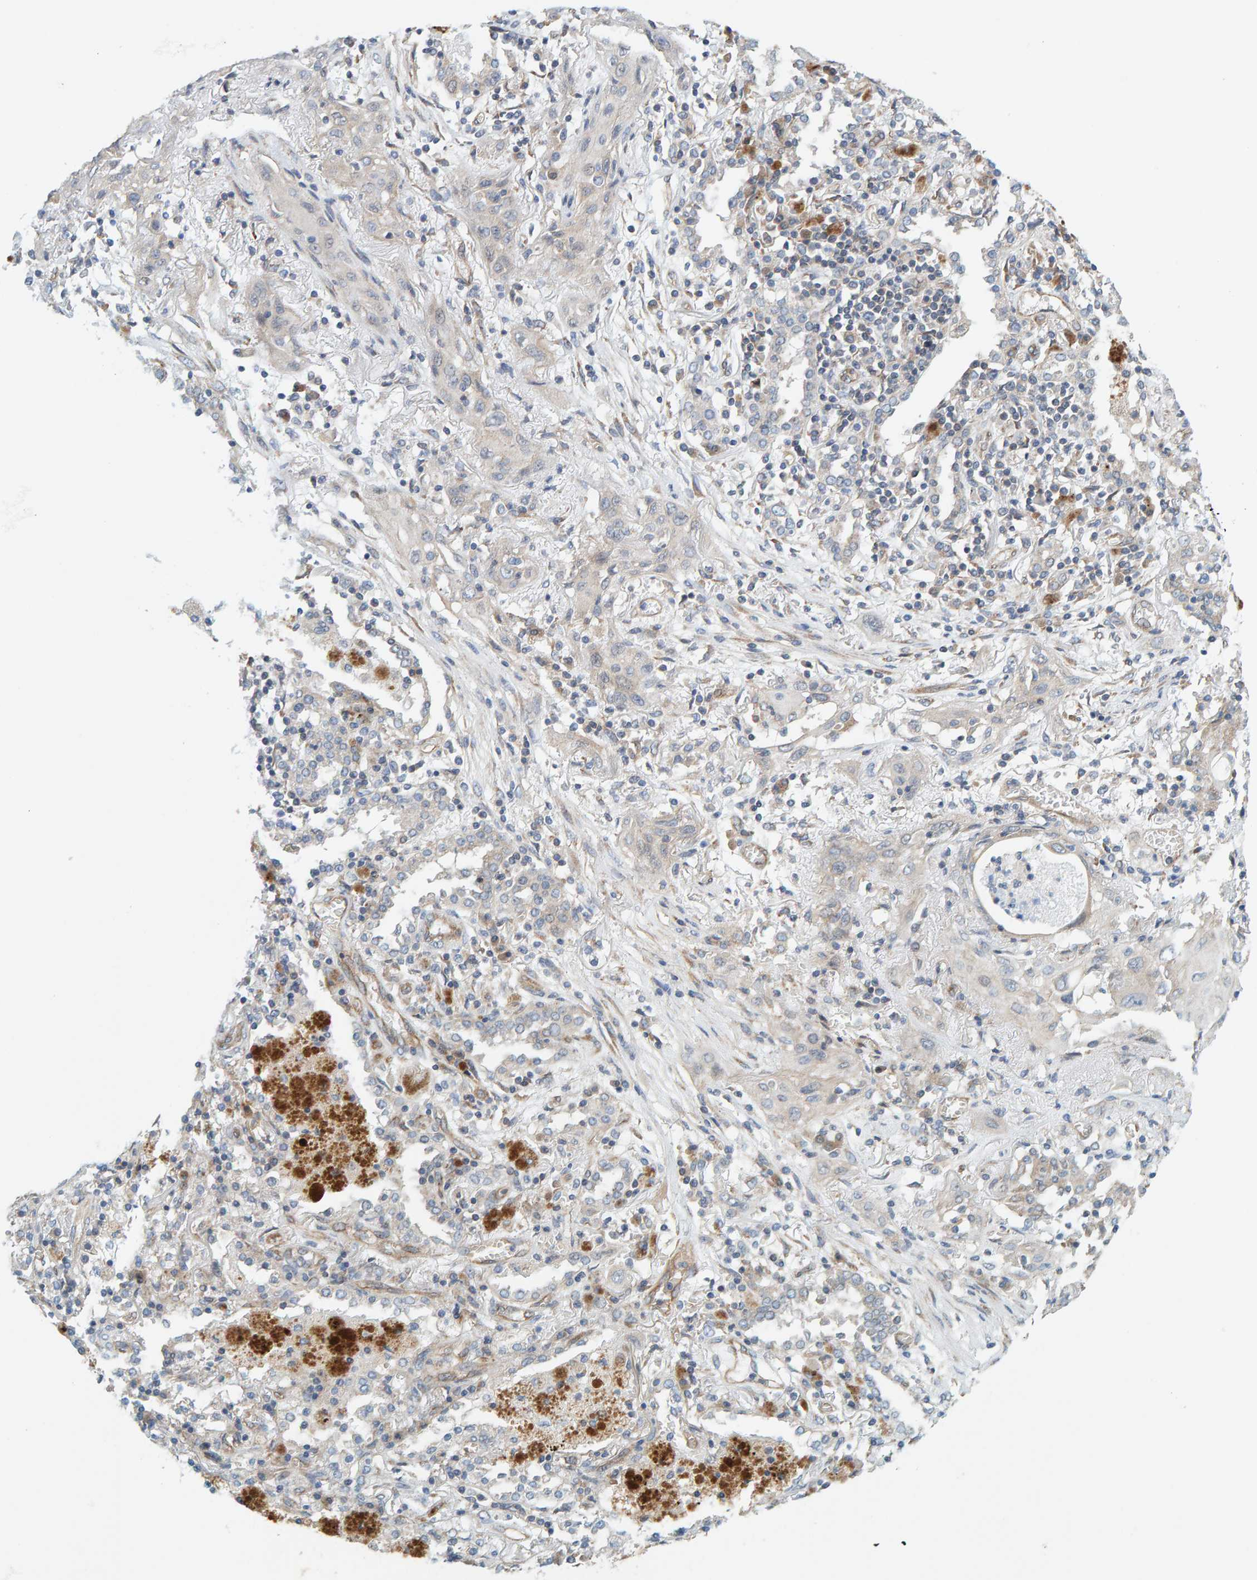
{"staining": {"intensity": "negative", "quantity": "none", "location": "none"}, "tissue": "lung cancer", "cell_type": "Tumor cells", "image_type": "cancer", "snomed": [{"axis": "morphology", "description": "Squamous cell carcinoma, NOS"}, {"axis": "topography", "description": "Lung"}], "caption": "There is no significant positivity in tumor cells of lung cancer (squamous cell carcinoma). (Stains: DAB immunohistochemistry (IHC) with hematoxylin counter stain, Microscopy: brightfield microscopy at high magnification).", "gene": "PRKD2", "patient": {"sex": "female", "age": 47}}